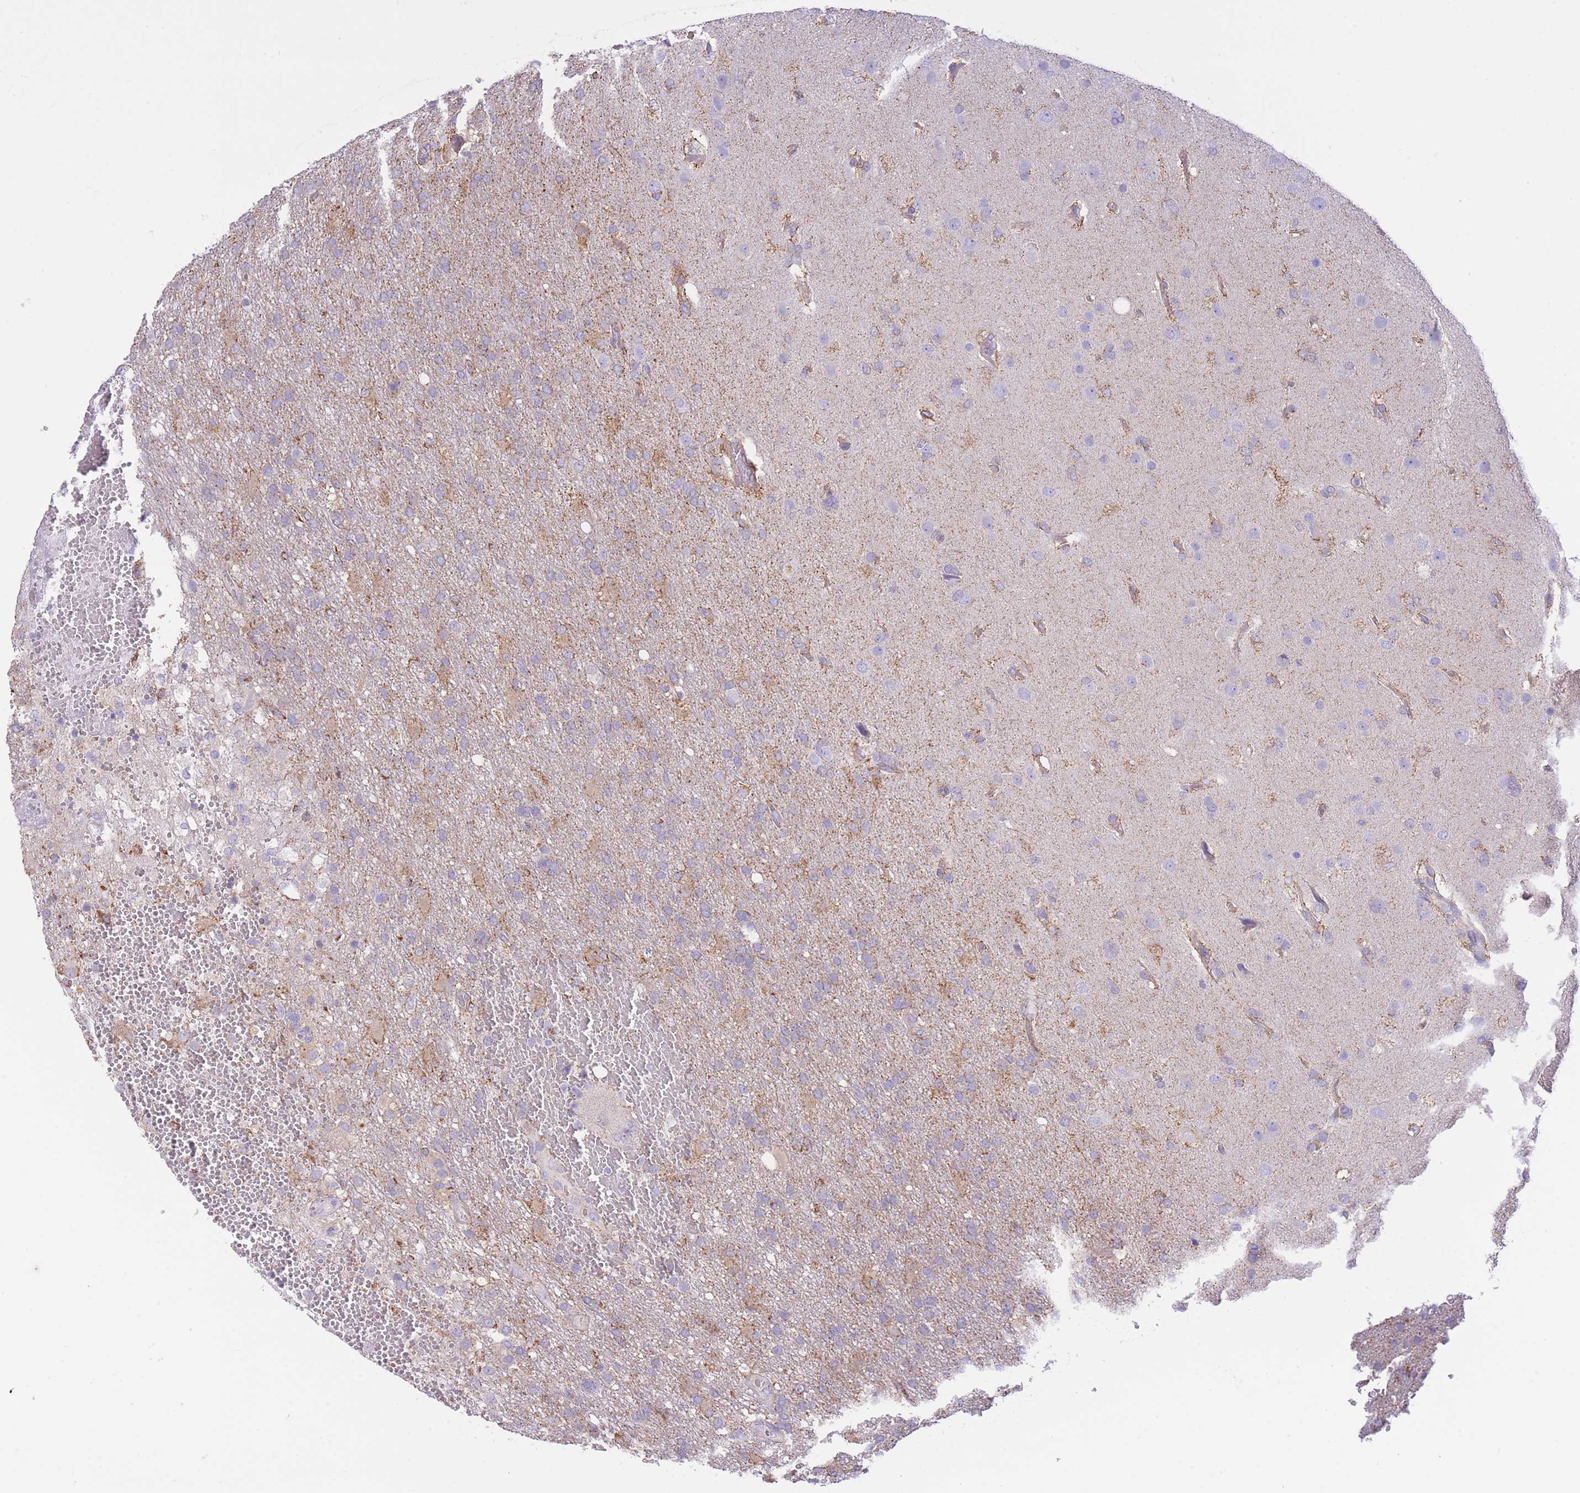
{"staining": {"intensity": "negative", "quantity": "none", "location": "none"}, "tissue": "glioma", "cell_type": "Tumor cells", "image_type": "cancer", "snomed": [{"axis": "morphology", "description": "Glioma, malignant, High grade"}, {"axis": "topography", "description": "Brain"}], "caption": "High-grade glioma (malignant) was stained to show a protein in brown. There is no significant positivity in tumor cells.", "gene": "PGM1", "patient": {"sex": "female", "age": 74}}